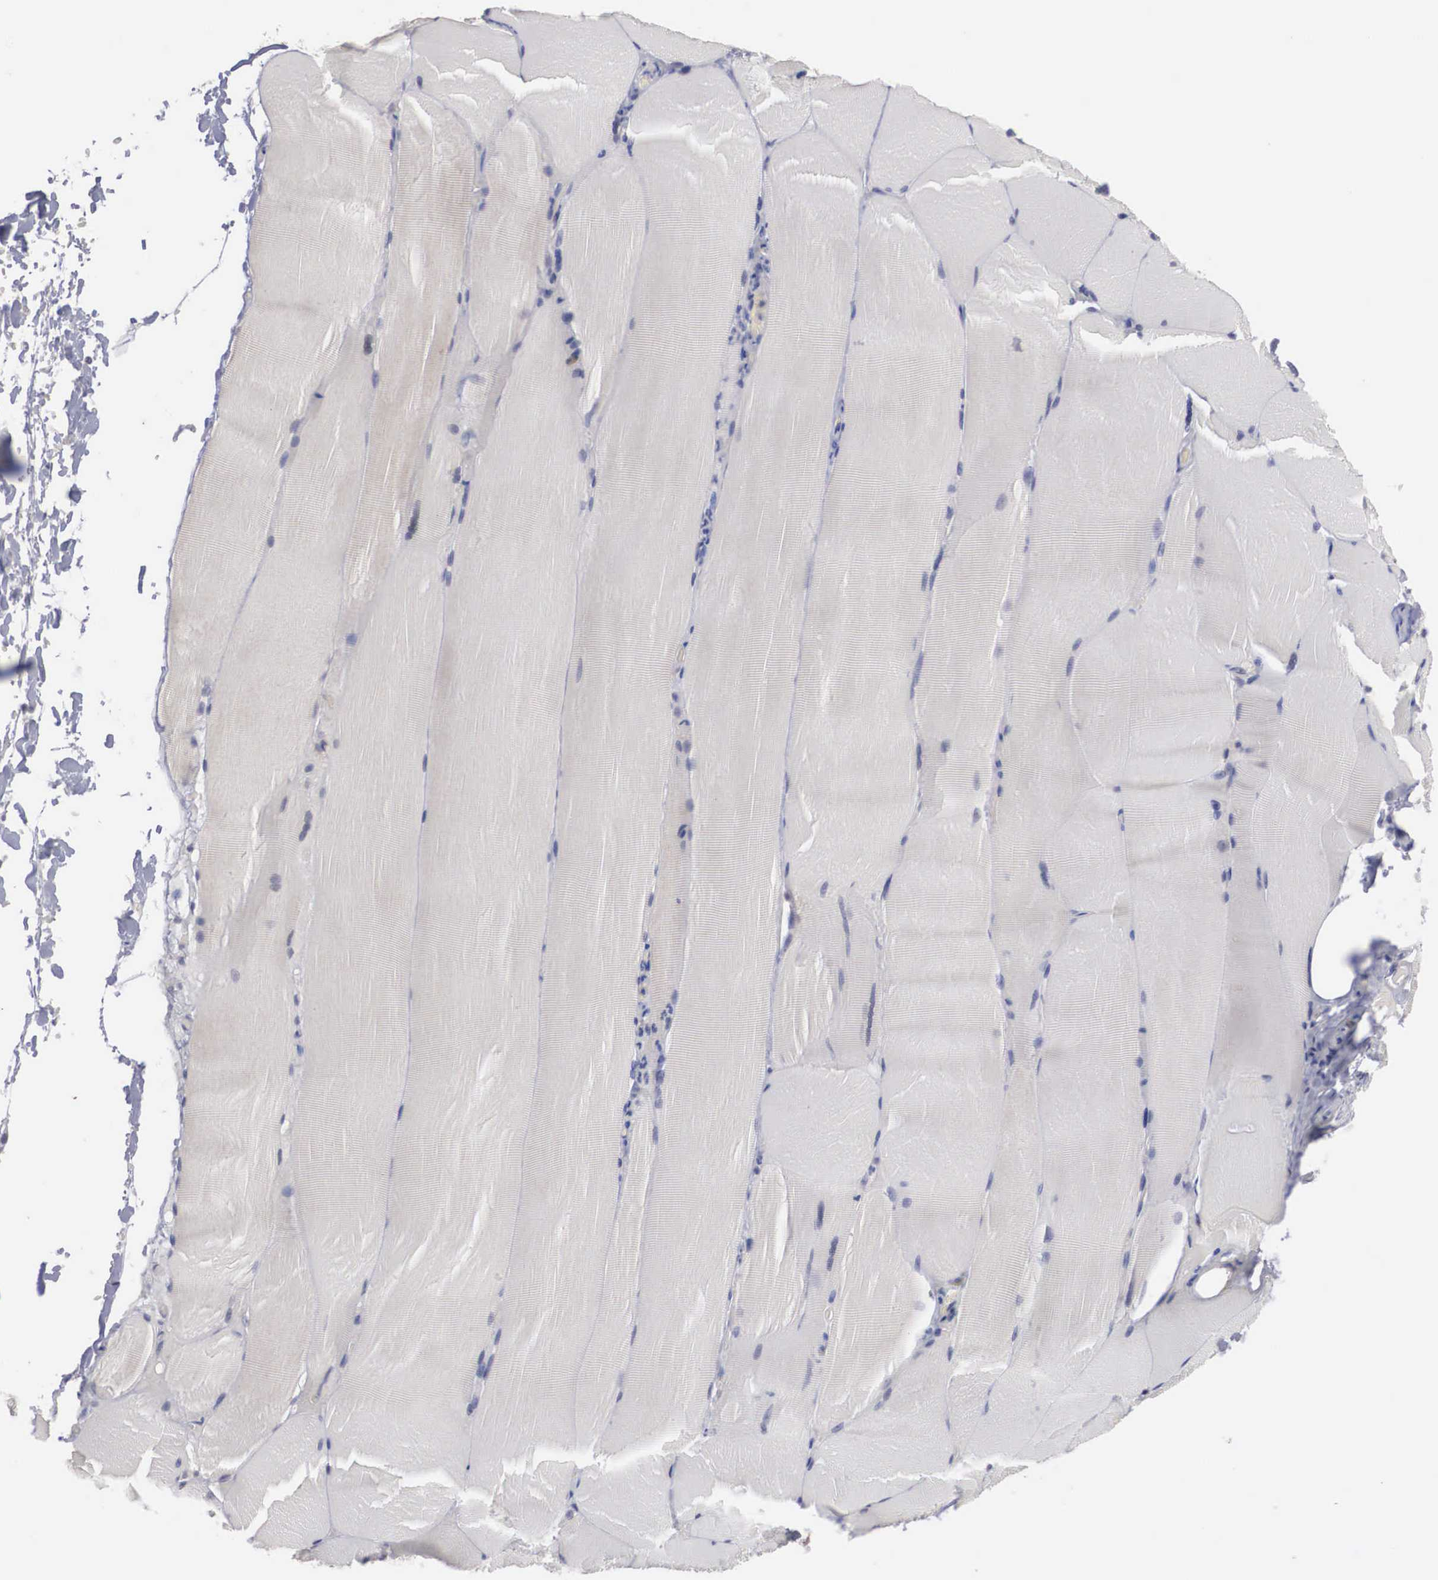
{"staining": {"intensity": "negative", "quantity": "none", "location": "none"}, "tissue": "skeletal muscle", "cell_type": "Myocytes", "image_type": "normal", "snomed": [{"axis": "morphology", "description": "Normal tissue, NOS"}, {"axis": "topography", "description": "Skeletal muscle"}], "caption": "Immunohistochemistry (IHC) of unremarkable human skeletal muscle reveals no staining in myocytes. (DAB immunohistochemistry with hematoxylin counter stain).", "gene": "WDR89", "patient": {"sex": "male", "age": 71}}